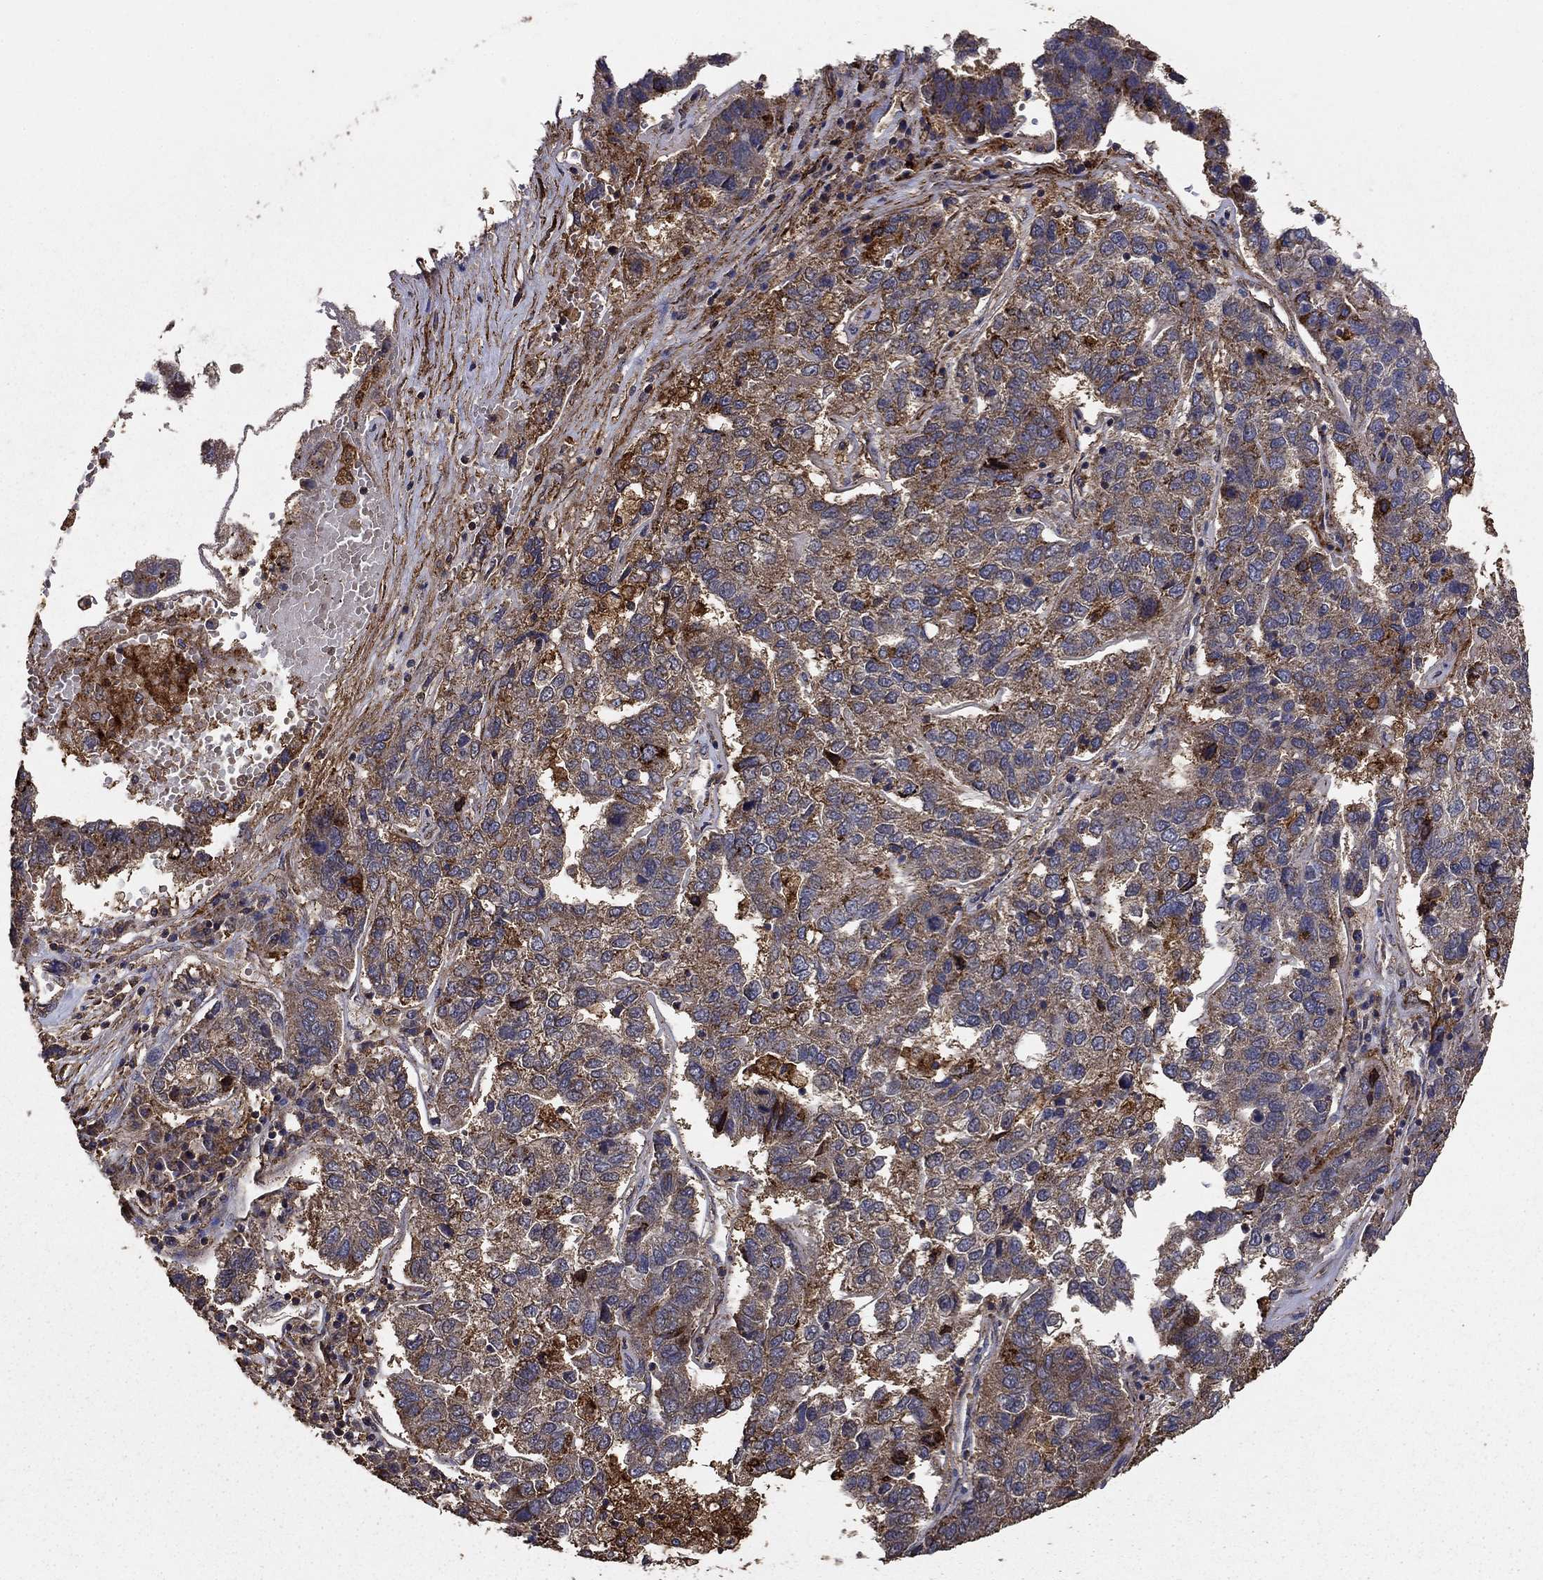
{"staining": {"intensity": "moderate", "quantity": ">75%", "location": "cytoplasmic/membranous"}, "tissue": "pancreatic cancer", "cell_type": "Tumor cells", "image_type": "cancer", "snomed": [{"axis": "morphology", "description": "Adenocarcinoma, NOS"}, {"axis": "topography", "description": "Pancreas"}], "caption": "The image shows staining of pancreatic adenocarcinoma, revealing moderate cytoplasmic/membranous protein positivity (brown color) within tumor cells.", "gene": "IFRD1", "patient": {"sex": "female", "age": 61}}